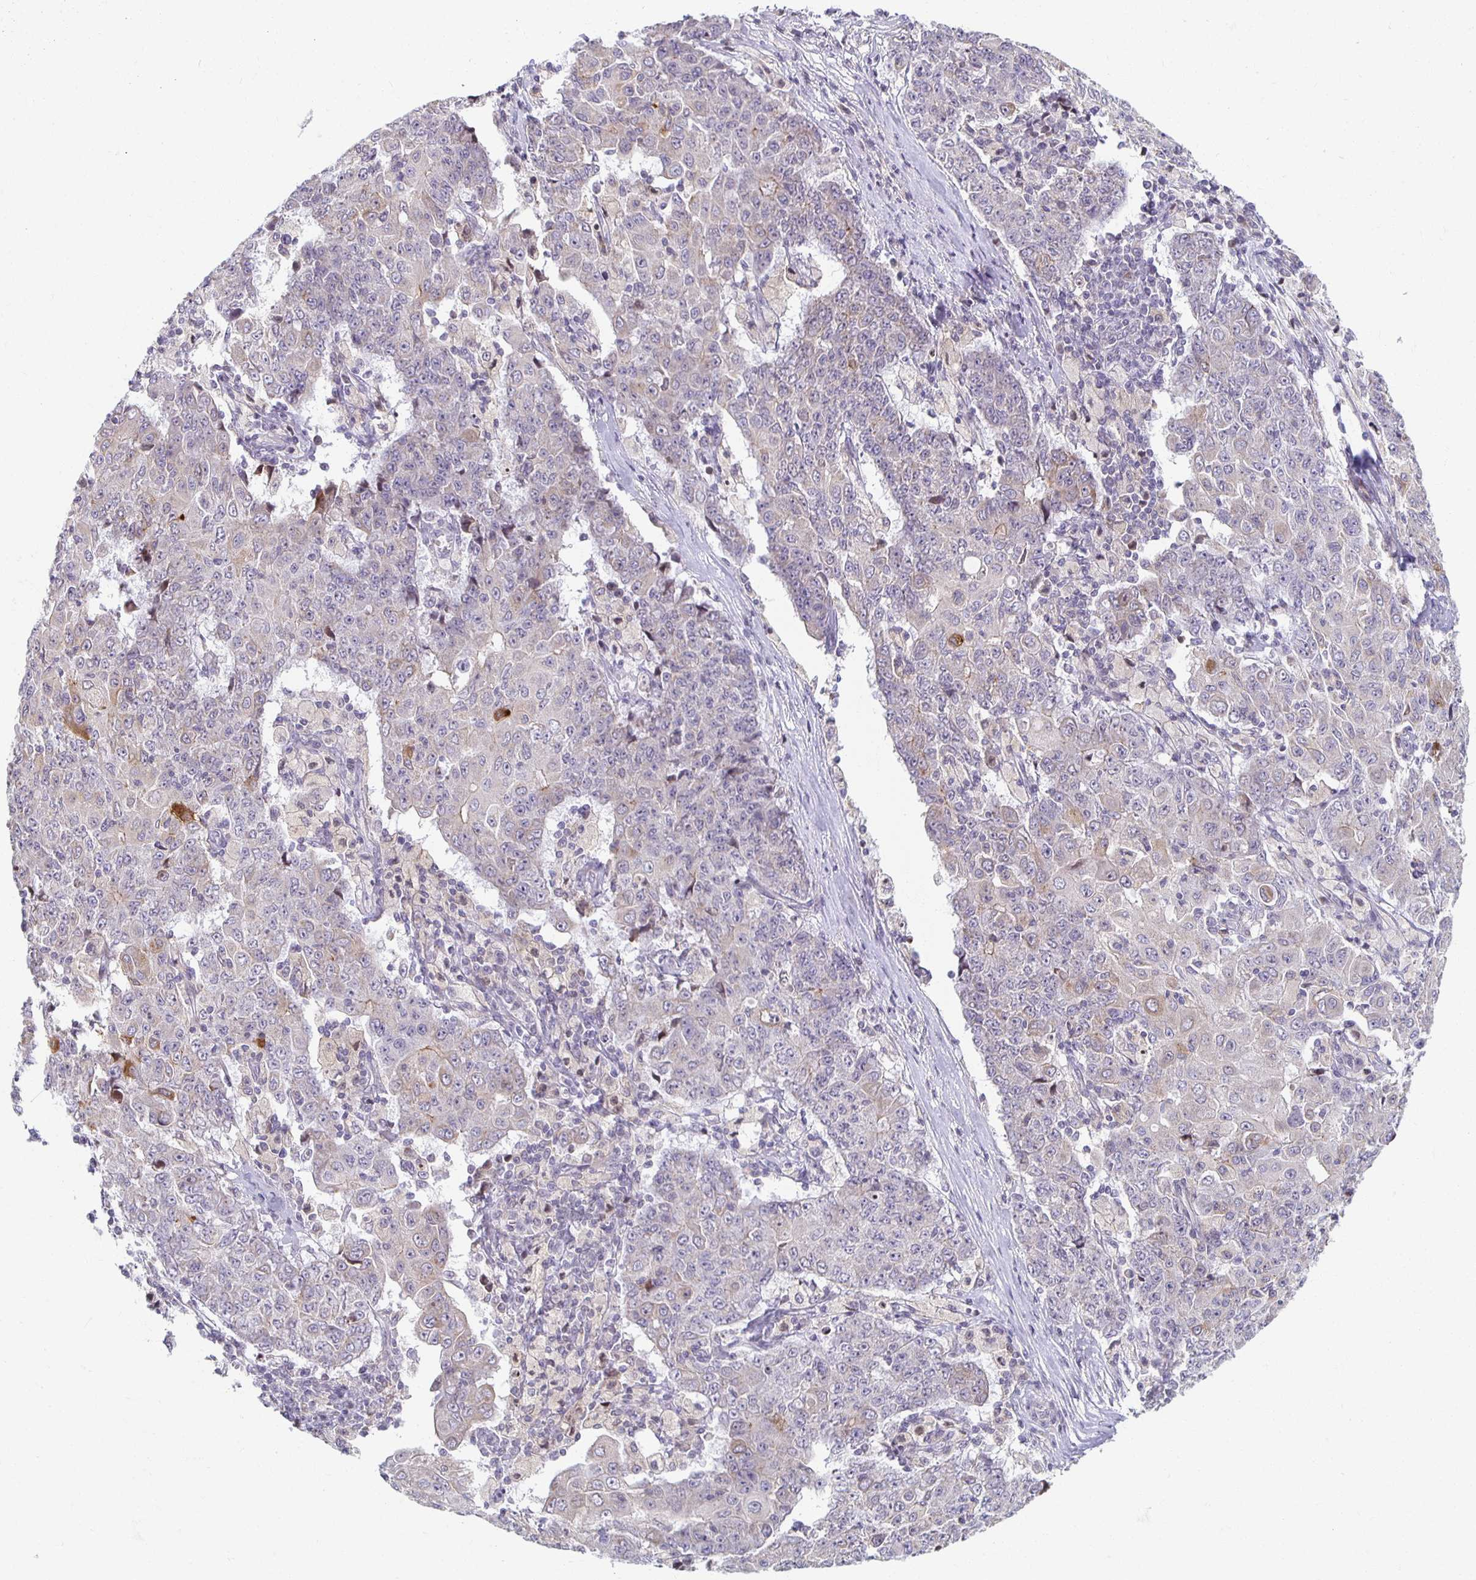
{"staining": {"intensity": "weak", "quantity": "<25%", "location": "cytoplasmic/membranous"}, "tissue": "ovarian cancer", "cell_type": "Tumor cells", "image_type": "cancer", "snomed": [{"axis": "morphology", "description": "Carcinoma, endometroid"}, {"axis": "topography", "description": "Ovary"}], "caption": "This image is of ovarian cancer stained with immunohistochemistry to label a protein in brown with the nuclei are counter-stained blue. There is no positivity in tumor cells. The staining was performed using DAB to visualize the protein expression in brown, while the nuclei were stained in blue with hematoxylin (Magnification: 20x).", "gene": "HCFC1R1", "patient": {"sex": "female", "age": 42}}